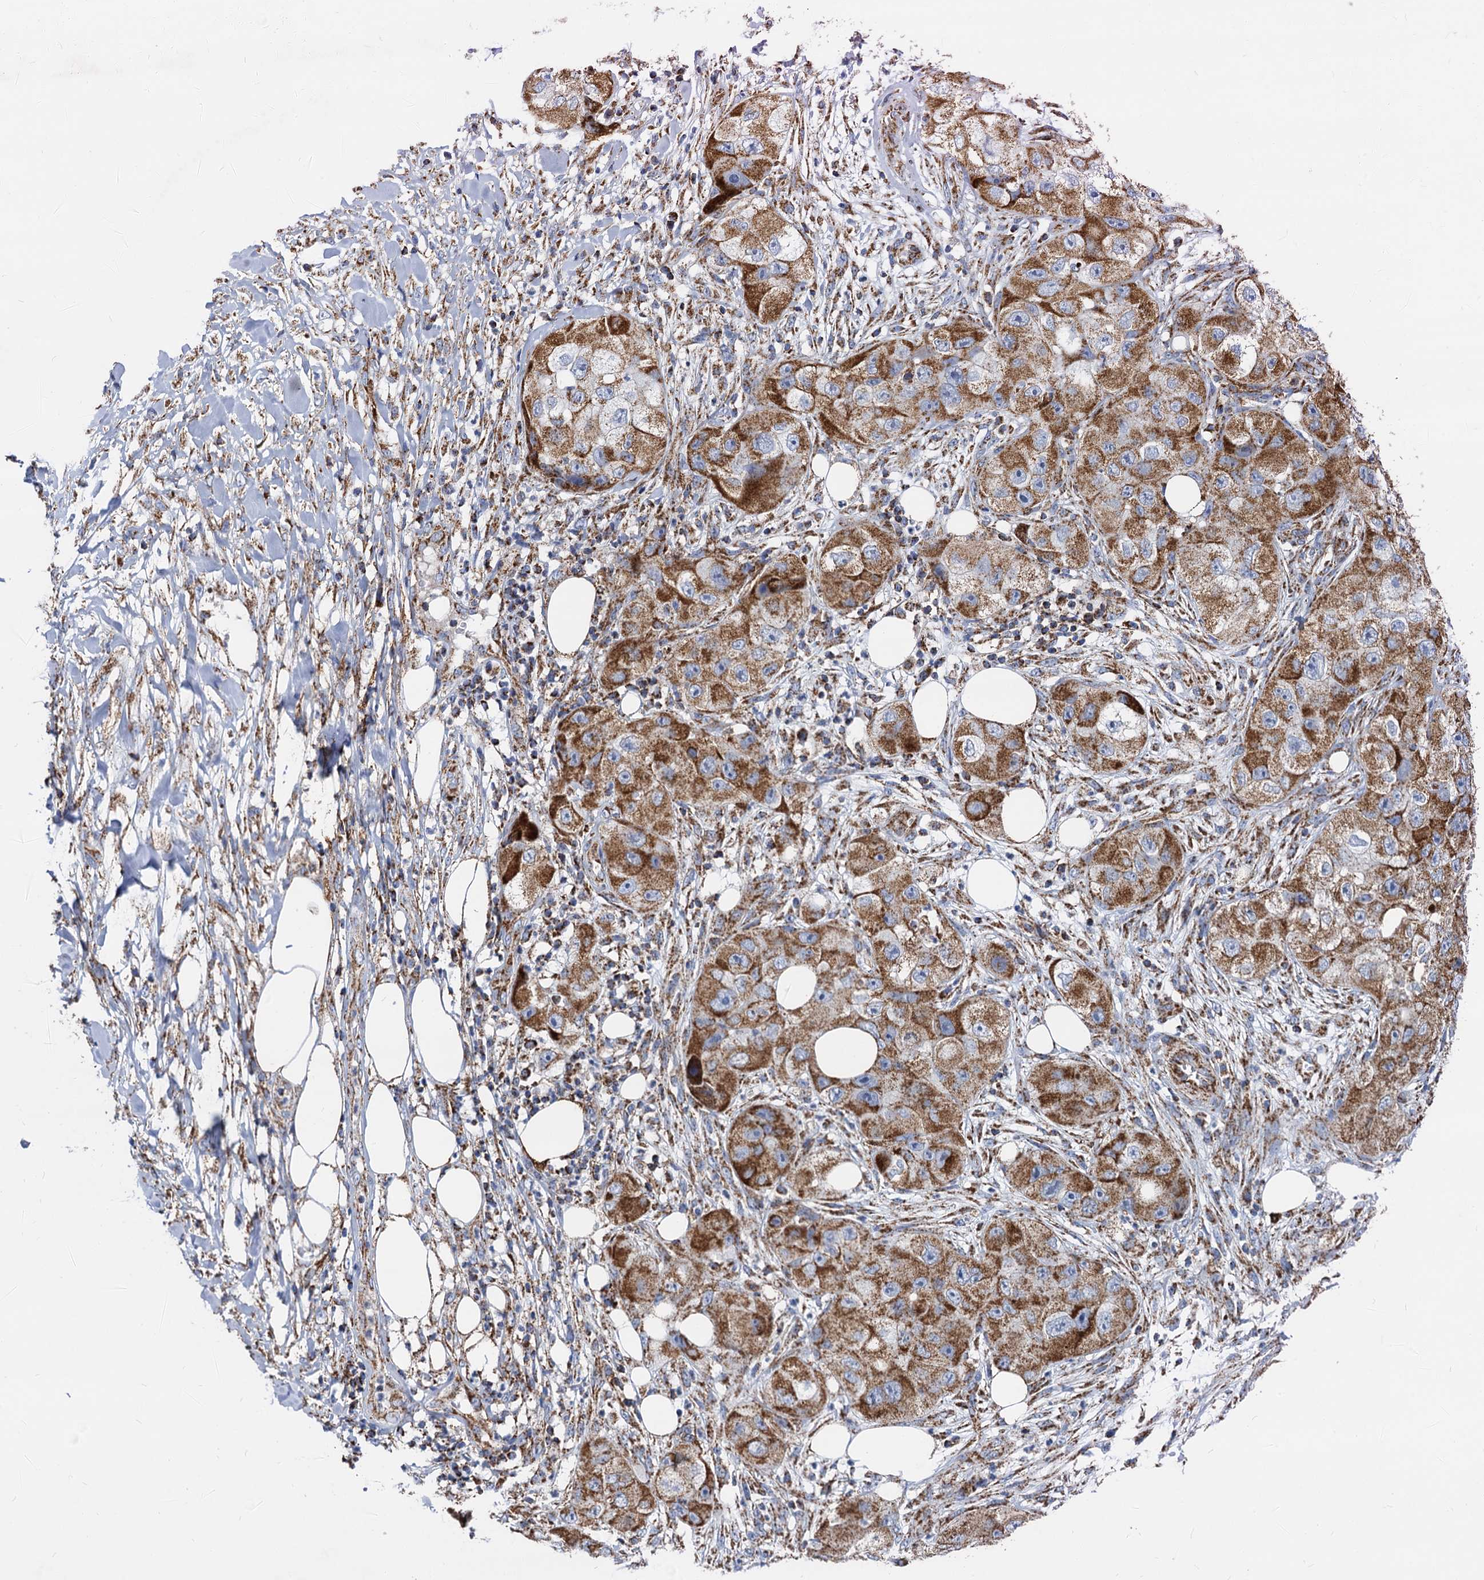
{"staining": {"intensity": "strong", "quantity": ">75%", "location": "cytoplasmic/membranous"}, "tissue": "skin cancer", "cell_type": "Tumor cells", "image_type": "cancer", "snomed": [{"axis": "morphology", "description": "Squamous cell carcinoma, NOS"}, {"axis": "topography", "description": "Skin"}, {"axis": "topography", "description": "Subcutis"}], "caption": "Skin squamous cell carcinoma tissue demonstrates strong cytoplasmic/membranous staining in about >75% of tumor cells, visualized by immunohistochemistry.", "gene": "TIMM10", "patient": {"sex": "male", "age": 73}}